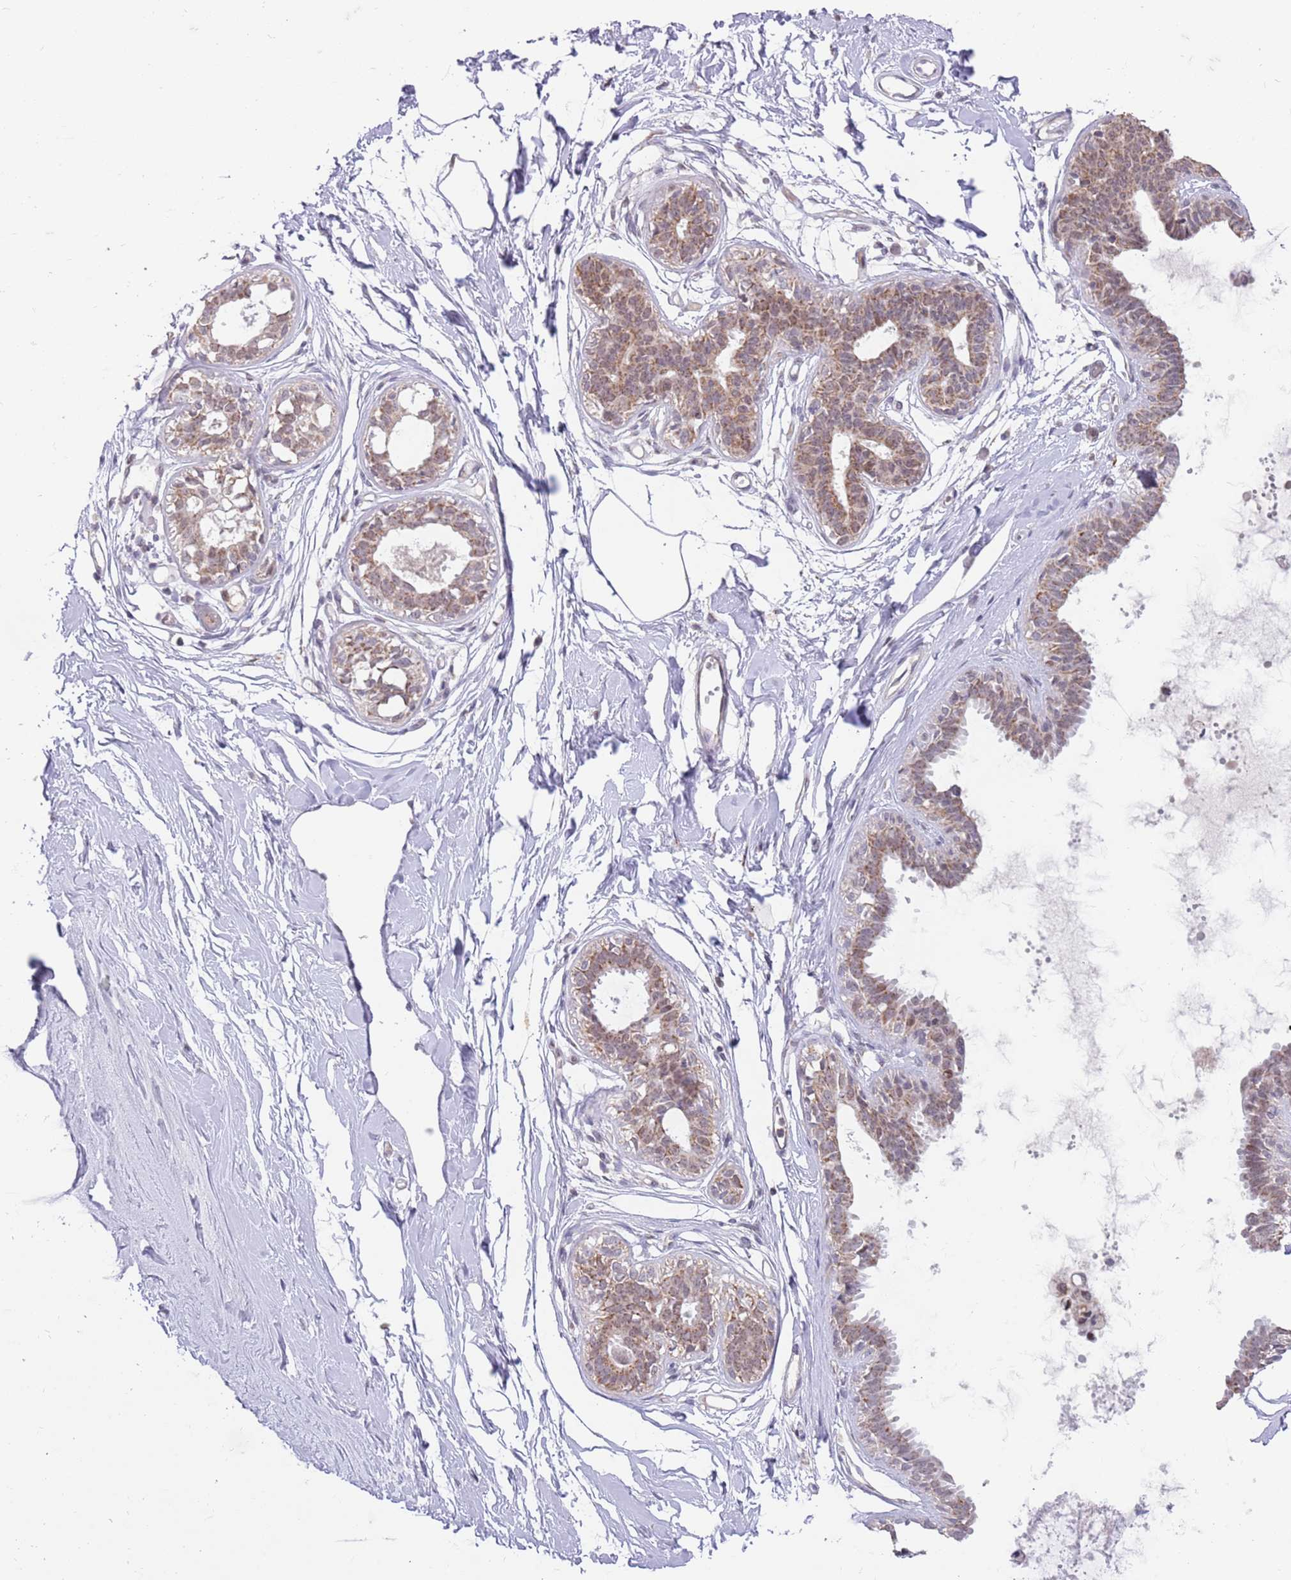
{"staining": {"intensity": "negative", "quantity": "none", "location": "none"}, "tissue": "breast", "cell_type": "Adipocytes", "image_type": "normal", "snomed": [{"axis": "morphology", "description": "Normal tissue, NOS"}, {"axis": "topography", "description": "Breast"}], "caption": "IHC of benign breast shows no staining in adipocytes. (Immunohistochemistry (ihc), brightfield microscopy, high magnification).", "gene": "TIMM13", "patient": {"sex": "female", "age": 45}}